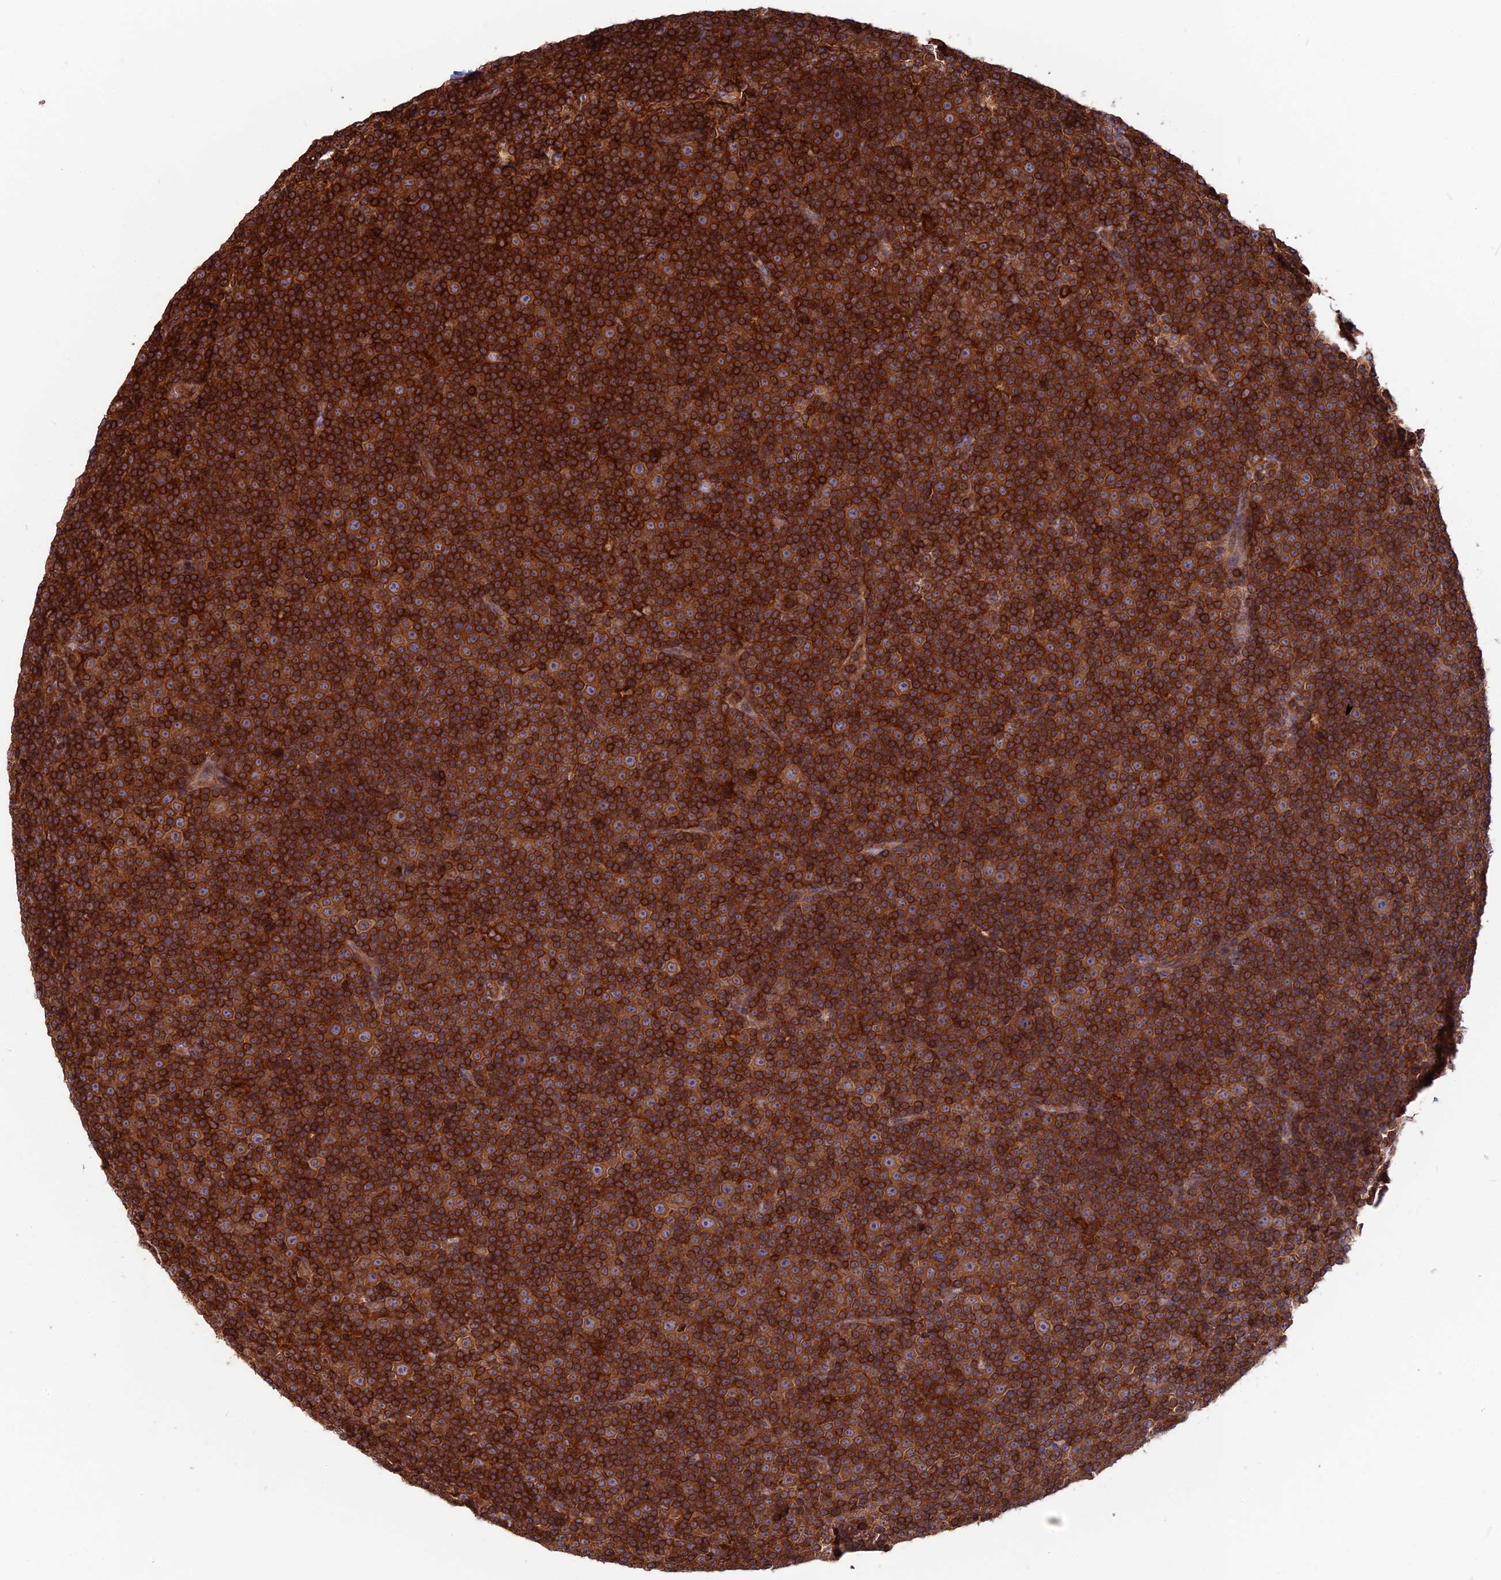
{"staining": {"intensity": "strong", "quantity": ">75%", "location": "cytoplasmic/membranous"}, "tissue": "lymphoma", "cell_type": "Tumor cells", "image_type": "cancer", "snomed": [{"axis": "morphology", "description": "Malignant lymphoma, non-Hodgkin's type, Low grade"}, {"axis": "topography", "description": "Lymph node"}], "caption": "The micrograph shows staining of lymphoma, revealing strong cytoplasmic/membranous protein staining (brown color) within tumor cells.", "gene": "WDR1", "patient": {"sex": "female", "age": 67}}